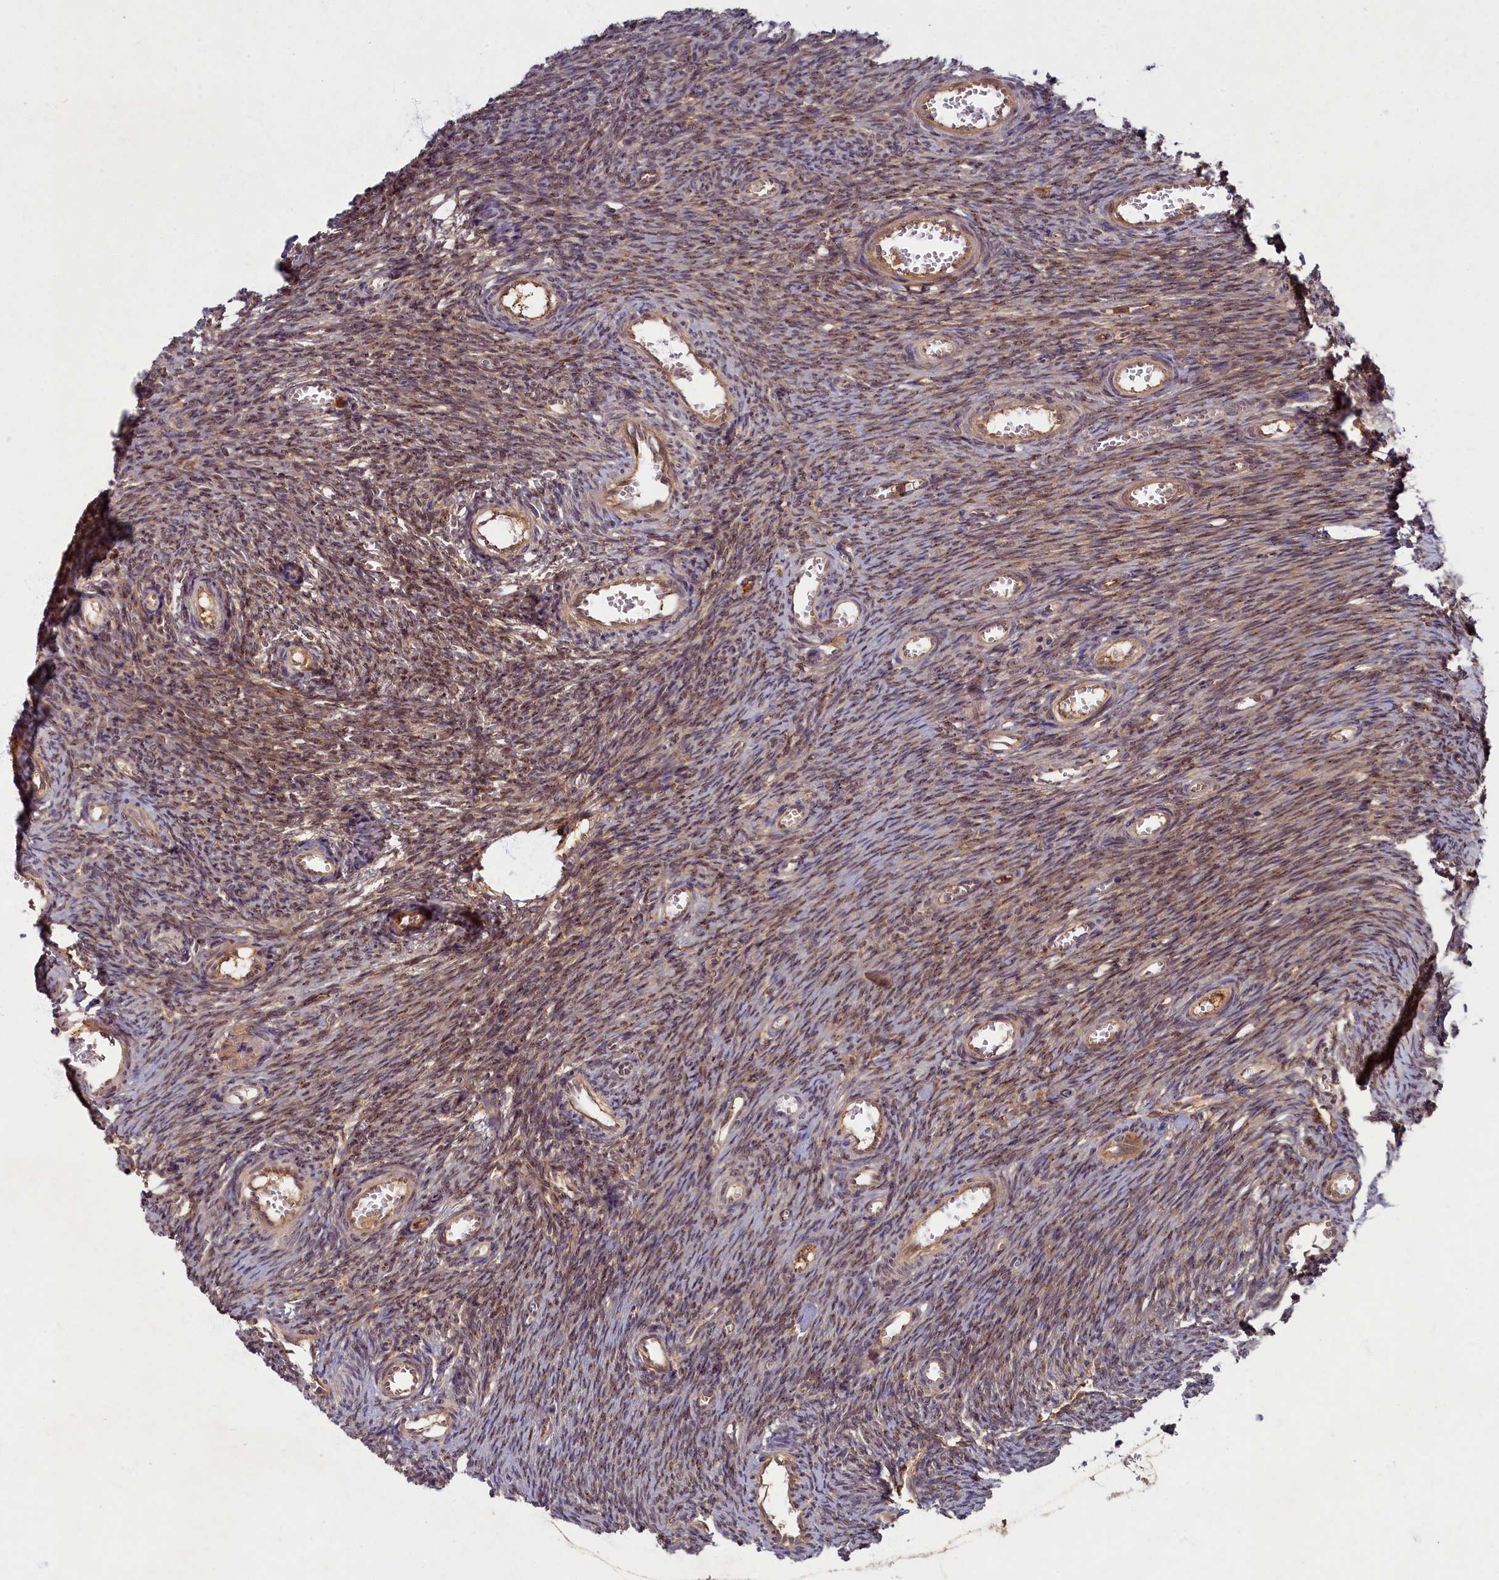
{"staining": {"intensity": "moderate", "quantity": ">75%", "location": "cytoplasmic/membranous"}, "tissue": "ovary", "cell_type": "Follicle cells", "image_type": "normal", "snomed": [{"axis": "morphology", "description": "Normal tissue, NOS"}, {"axis": "topography", "description": "Ovary"}], "caption": "Immunohistochemistry (IHC) histopathology image of unremarkable ovary: ovary stained using immunohistochemistry (IHC) exhibits medium levels of moderate protein expression localized specifically in the cytoplasmic/membranous of follicle cells, appearing as a cytoplasmic/membranous brown color.", "gene": "BICD1", "patient": {"sex": "female", "age": 44}}